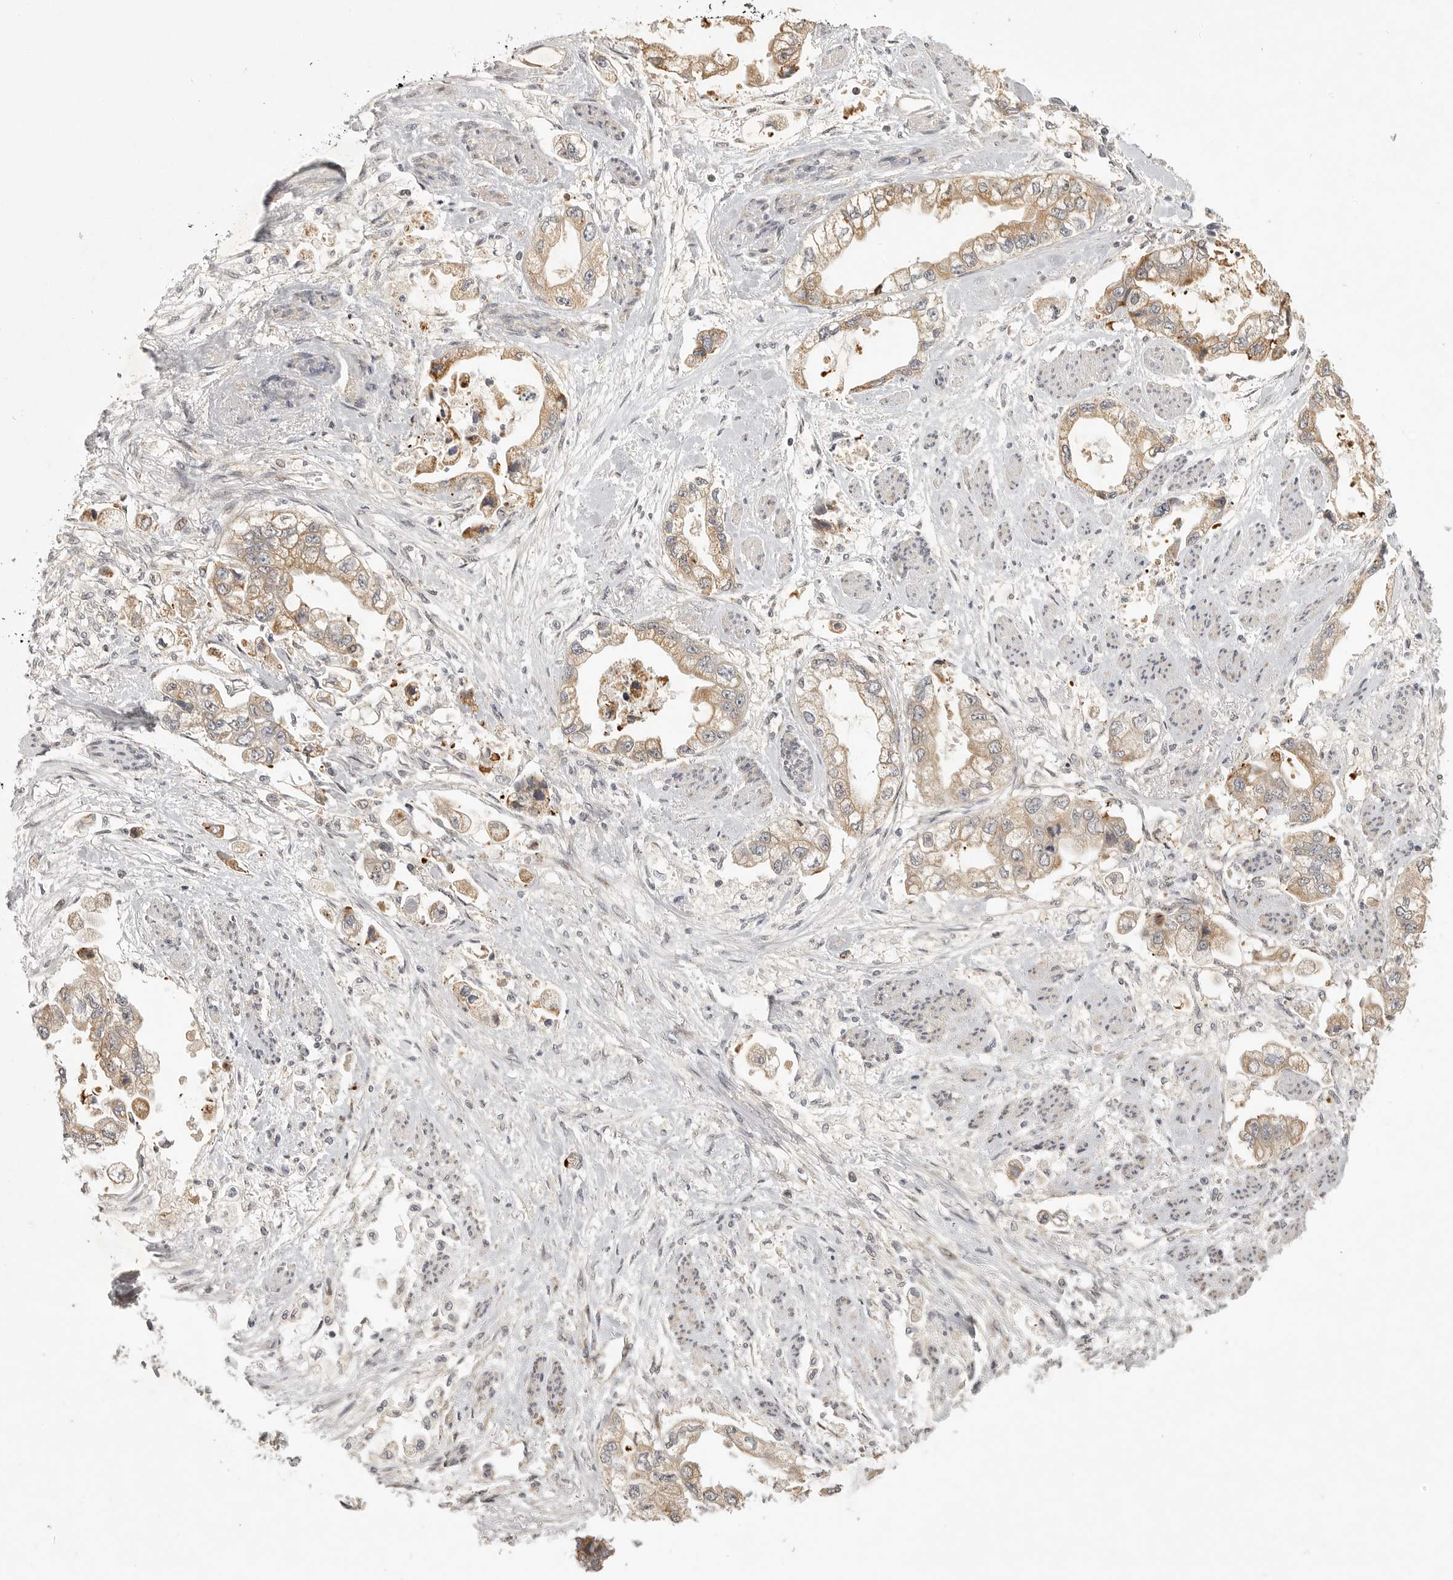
{"staining": {"intensity": "moderate", "quantity": ">75%", "location": "cytoplasmic/membranous"}, "tissue": "stomach cancer", "cell_type": "Tumor cells", "image_type": "cancer", "snomed": [{"axis": "morphology", "description": "Adenocarcinoma, NOS"}, {"axis": "topography", "description": "Stomach"}], "caption": "Stomach cancer (adenocarcinoma) stained for a protein reveals moderate cytoplasmic/membranous positivity in tumor cells.", "gene": "POLE2", "patient": {"sex": "male", "age": 62}}